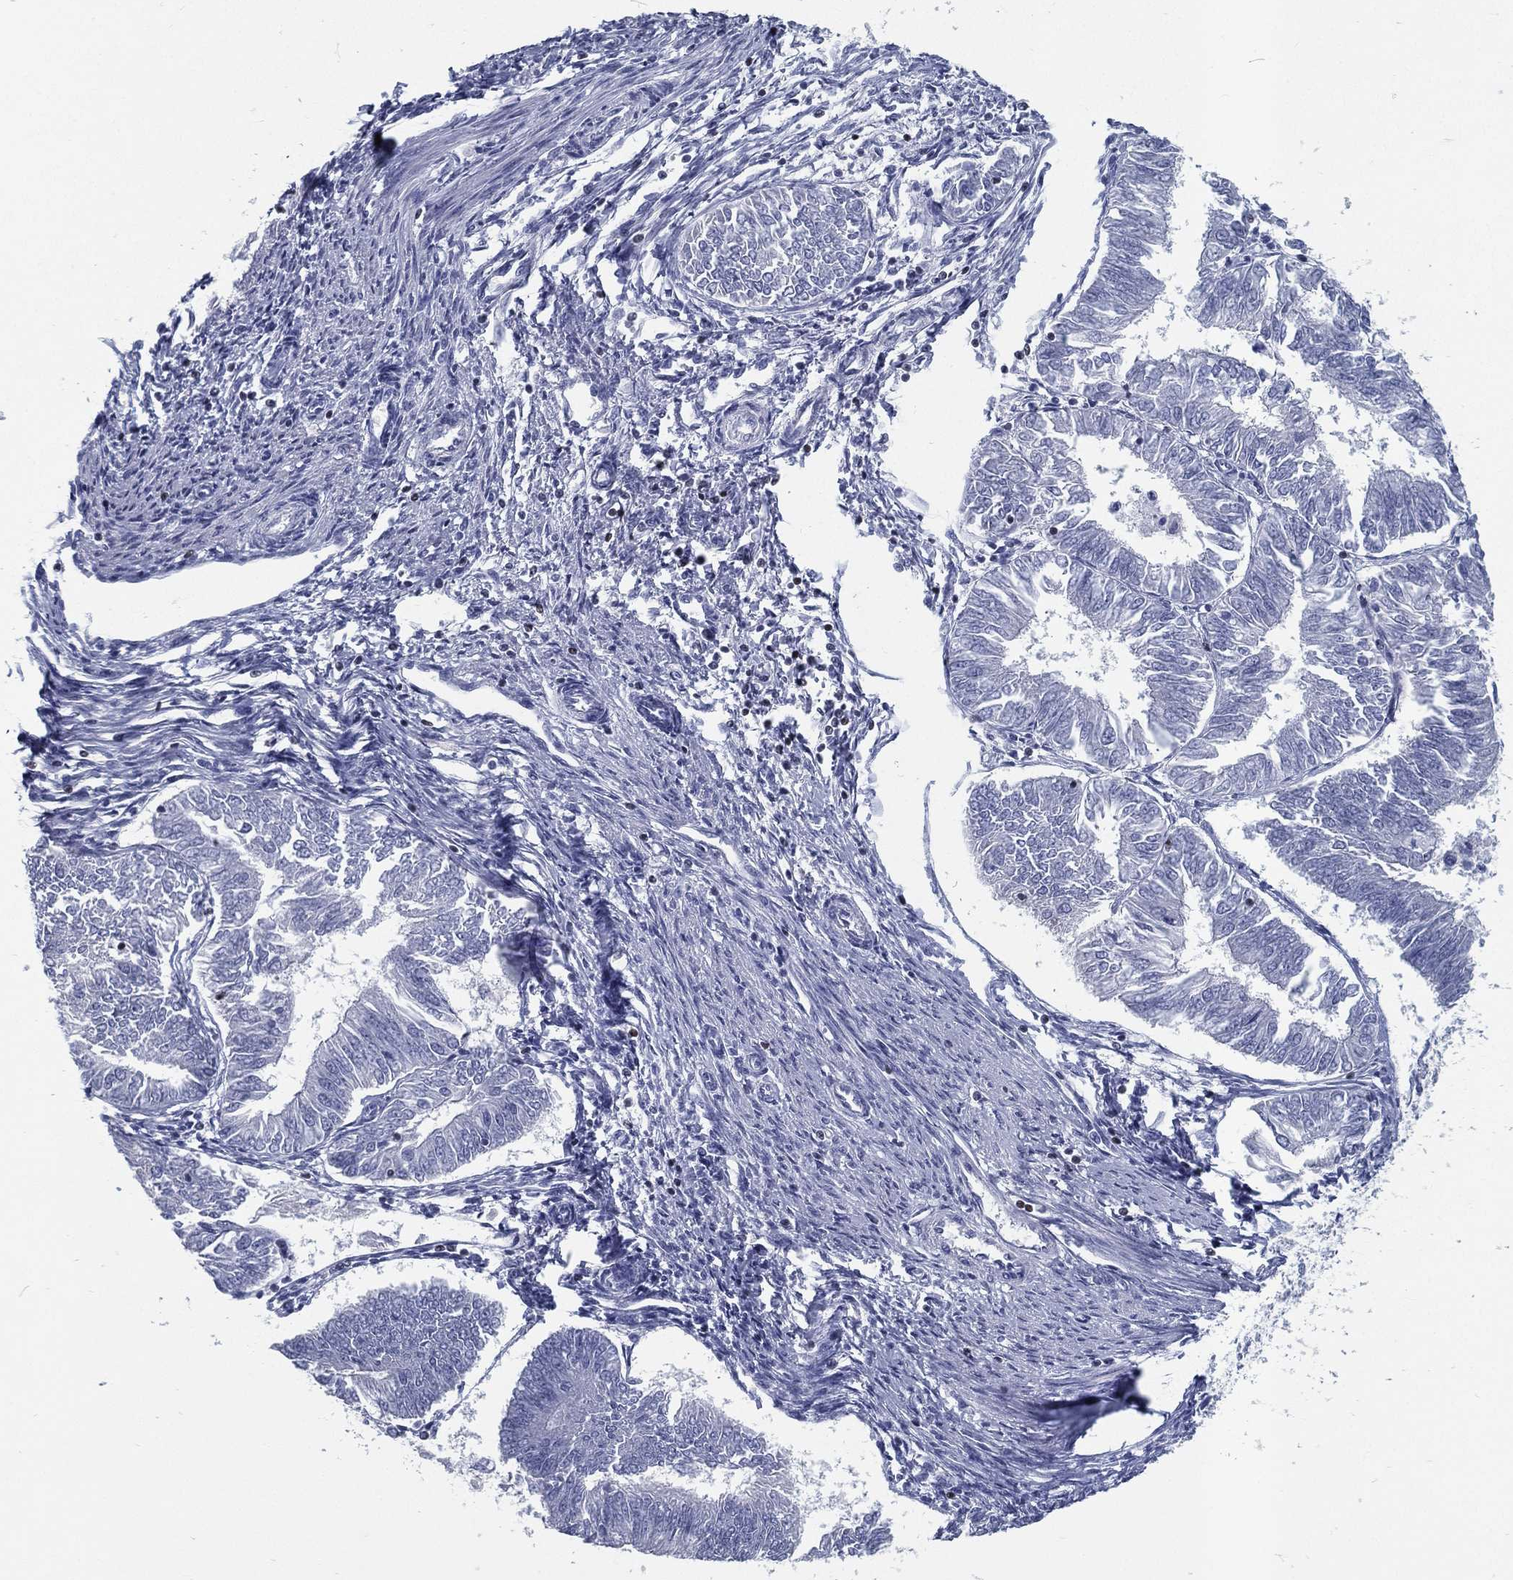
{"staining": {"intensity": "negative", "quantity": "none", "location": "none"}, "tissue": "endometrial cancer", "cell_type": "Tumor cells", "image_type": "cancer", "snomed": [{"axis": "morphology", "description": "Adenocarcinoma, NOS"}, {"axis": "topography", "description": "Endometrium"}], "caption": "This is an IHC image of endometrial cancer (adenocarcinoma). There is no expression in tumor cells.", "gene": "PYHIN1", "patient": {"sex": "female", "age": 58}}